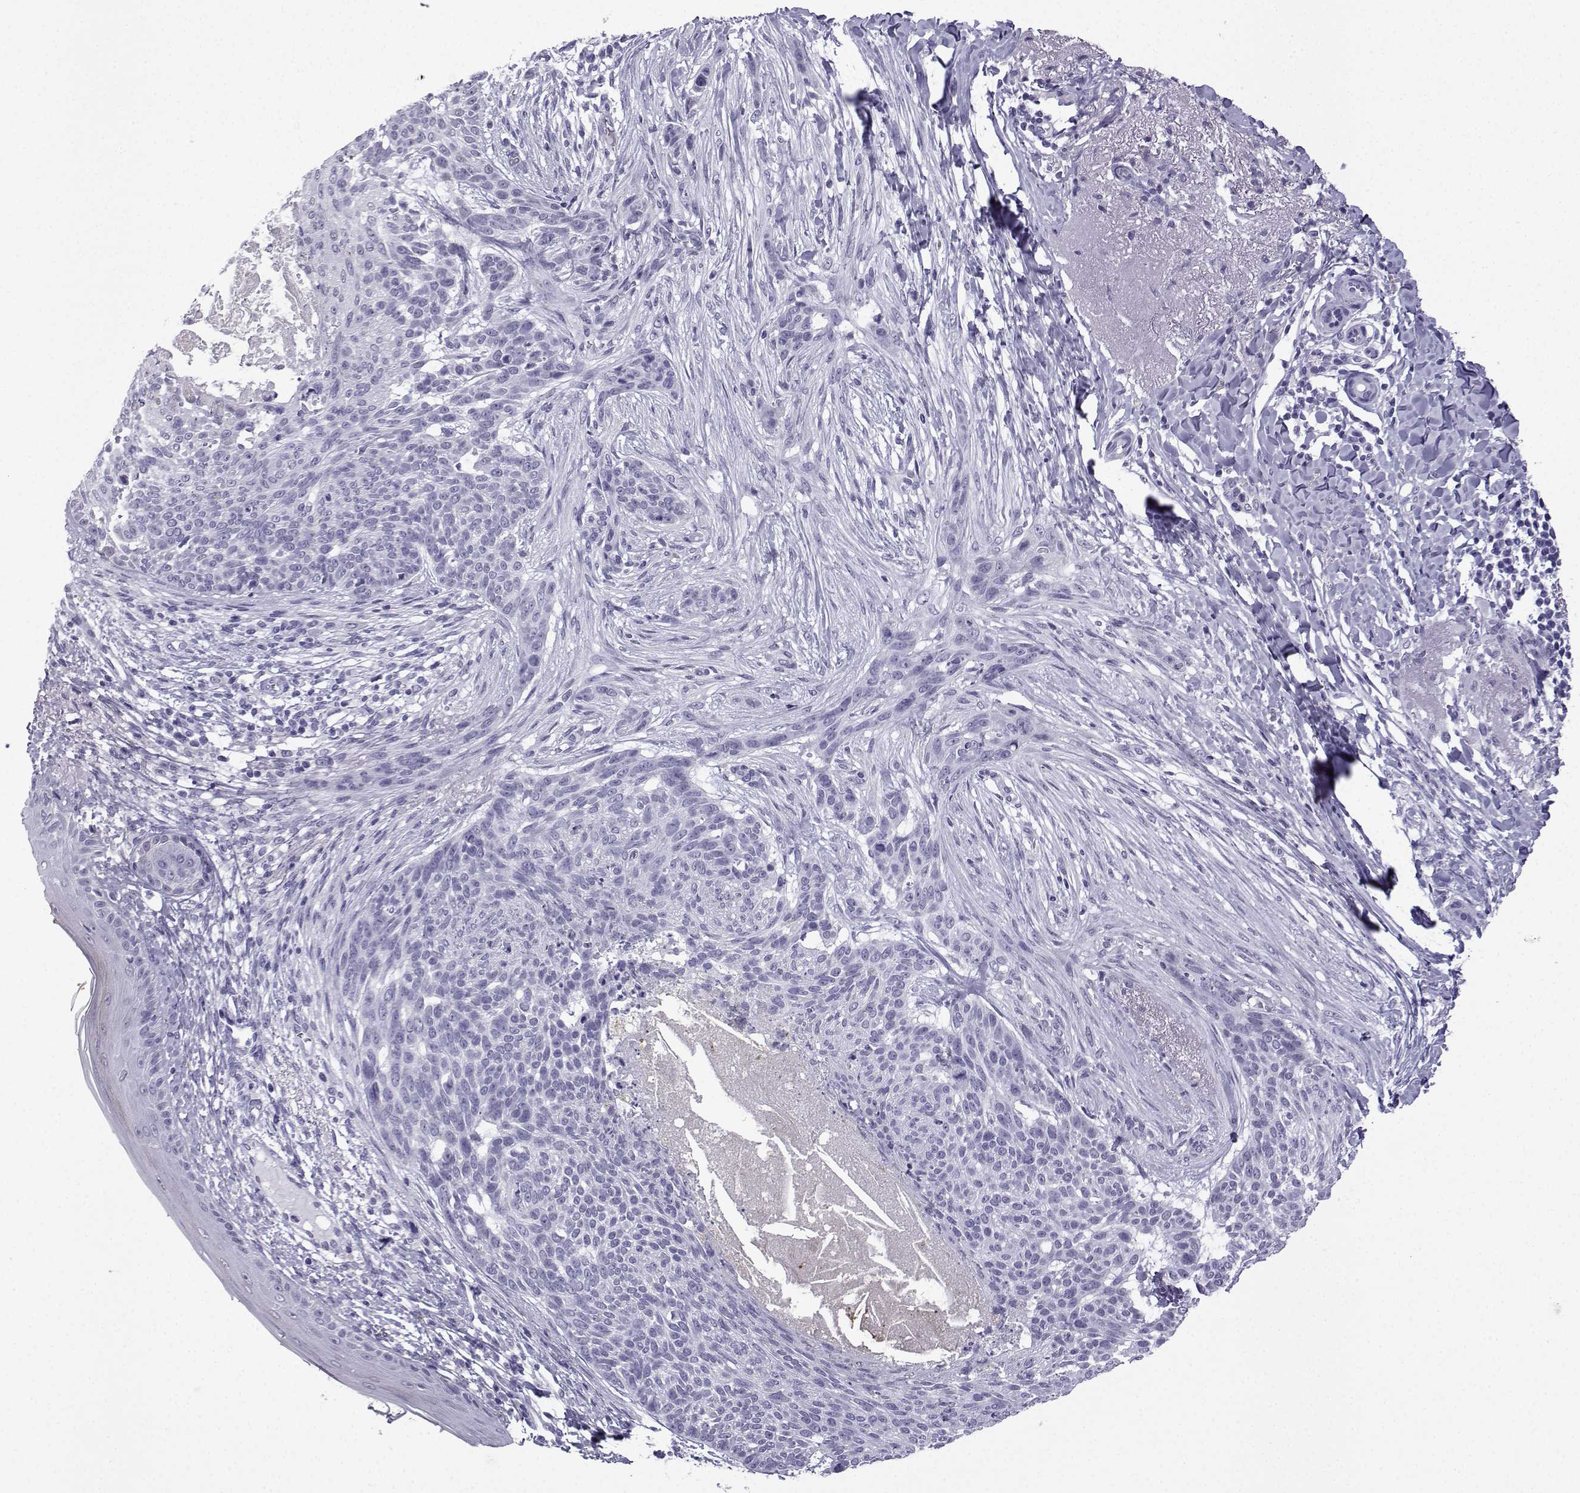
{"staining": {"intensity": "negative", "quantity": "none", "location": "none"}, "tissue": "skin cancer", "cell_type": "Tumor cells", "image_type": "cancer", "snomed": [{"axis": "morphology", "description": "Normal tissue, NOS"}, {"axis": "morphology", "description": "Basal cell carcinoma"}, {"axis": "topography", "description": "Skin"}], "caption": "Immunohistochemistry (IHC) image of skin cancer stained for a protein (brown), which exhibits no expression in tumor cells.", "gene": "MRGBP", "patient": {"sex": "male", "age": 84}}